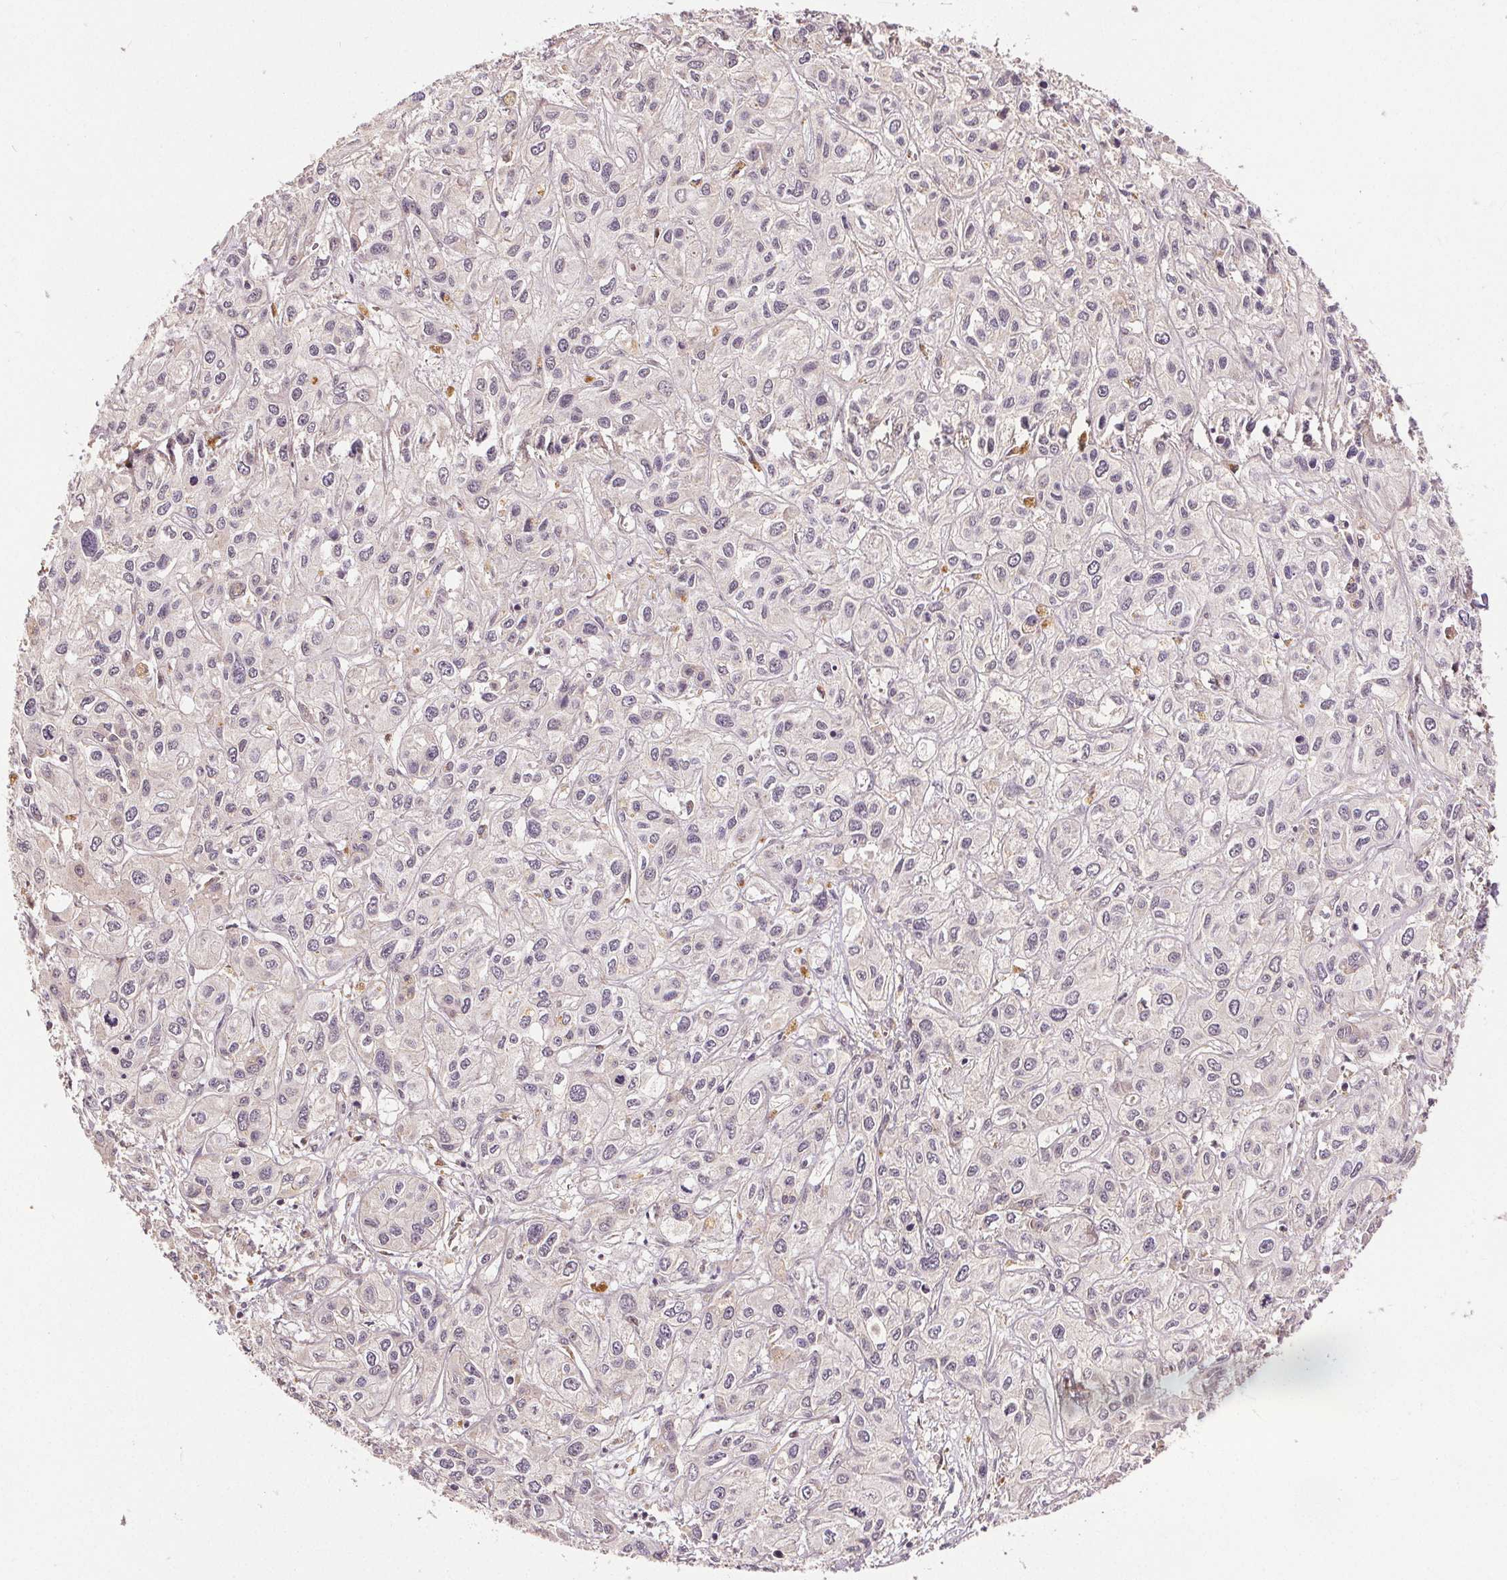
{"staining": {"intensity": "negative", "quantity": "none", "location": "none"}, "tissue": "liver cancer", "cell_type": "Tumor cells", "image_type": "cancer", "snomed": [{"axis": "morphology", "description": "Cholangiocarcinoma"}, {"axis": "topography", "description": "Liver"}], "caption": "Human liver cholangiocarcinoma stained for a protein using immunohistochemistry reveals no expression in tumor cells.", "gene": "EPHB3", "patient": {"sex": "female", "age": 66}}